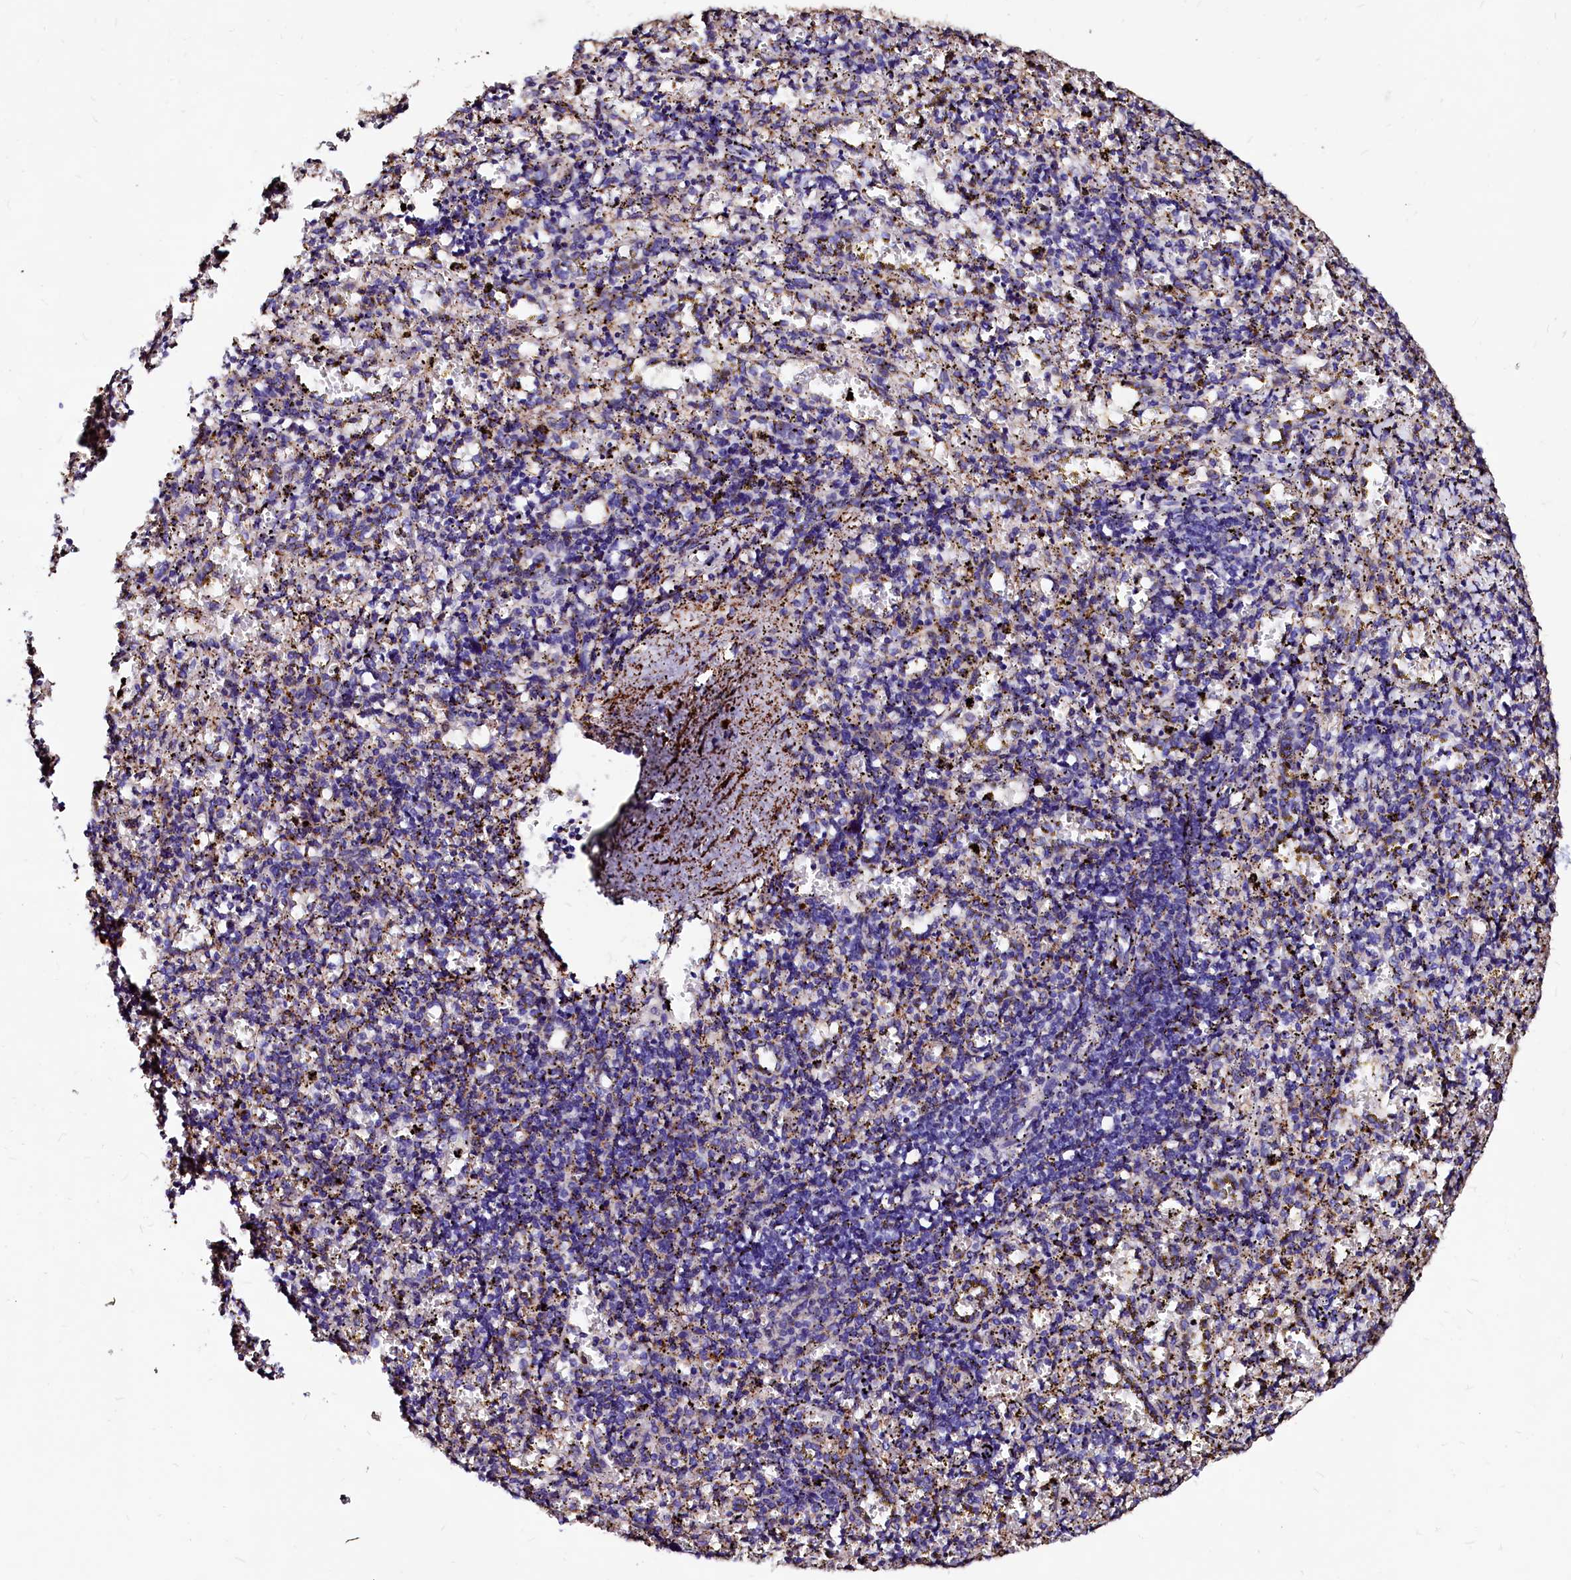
{"staining": {"intensity": "strong", "quantity": "<25%", "location": "cytoplasmic/membranous"}, "tissue": "spleen", "cell_type": "Cells in red pulp", "image_type": "normal", "snomed": [{"axis": "morphology", "description": "Normal tissue, NOS"}, {"axis": "topography", "description": "Spleen"}], "caption": "This micrograph displays immunohistochemistry staining of normal spleen, with medium strong cytoplasmic/membranous positivity in about <25% of cells in red pulp.", "gene": "MAOB", "patient": {"sex": "male", "age": 11}}